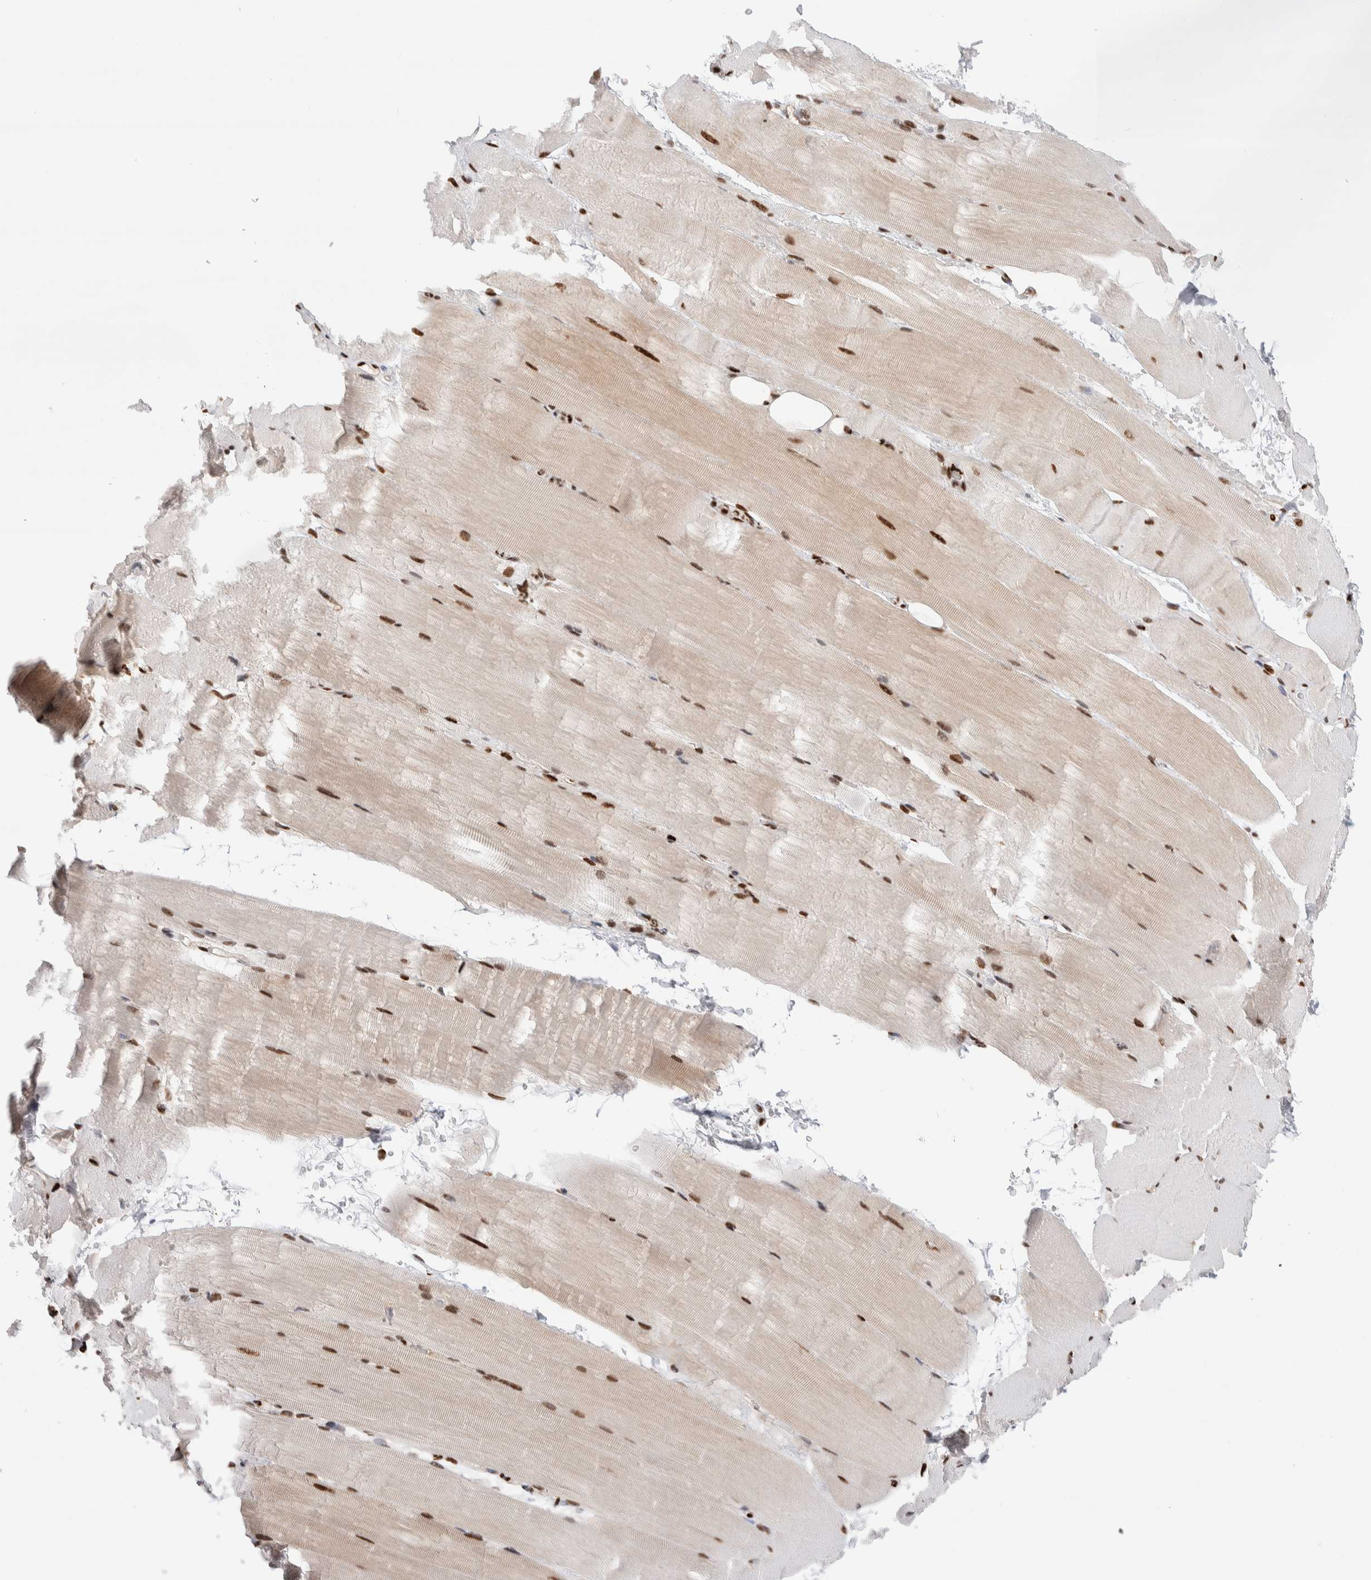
{"staining": {"intensity": "strong", "quantity": "25%-75%", "location": "nuclear"}, "tissue": "skeletal muscle", "cell_type": "Myocytes", "image_type": "normal", "snomed": [{"axis": "morphology", "description": "Normal tissue, NOS"}, {"axis": "topography", "description": "Skeletal muscle"}, {"axis": "topography", "description": "Parathyroid gland"}], "caption": "Immunohistochemical staining of unremarkable skeletal muscle displays 25%-75% levels of strong nuclear protein positivity in about 25%-75% of myocytes.", "gene": "C17orf49", "patient": {"sex": "female", "age": 37}}